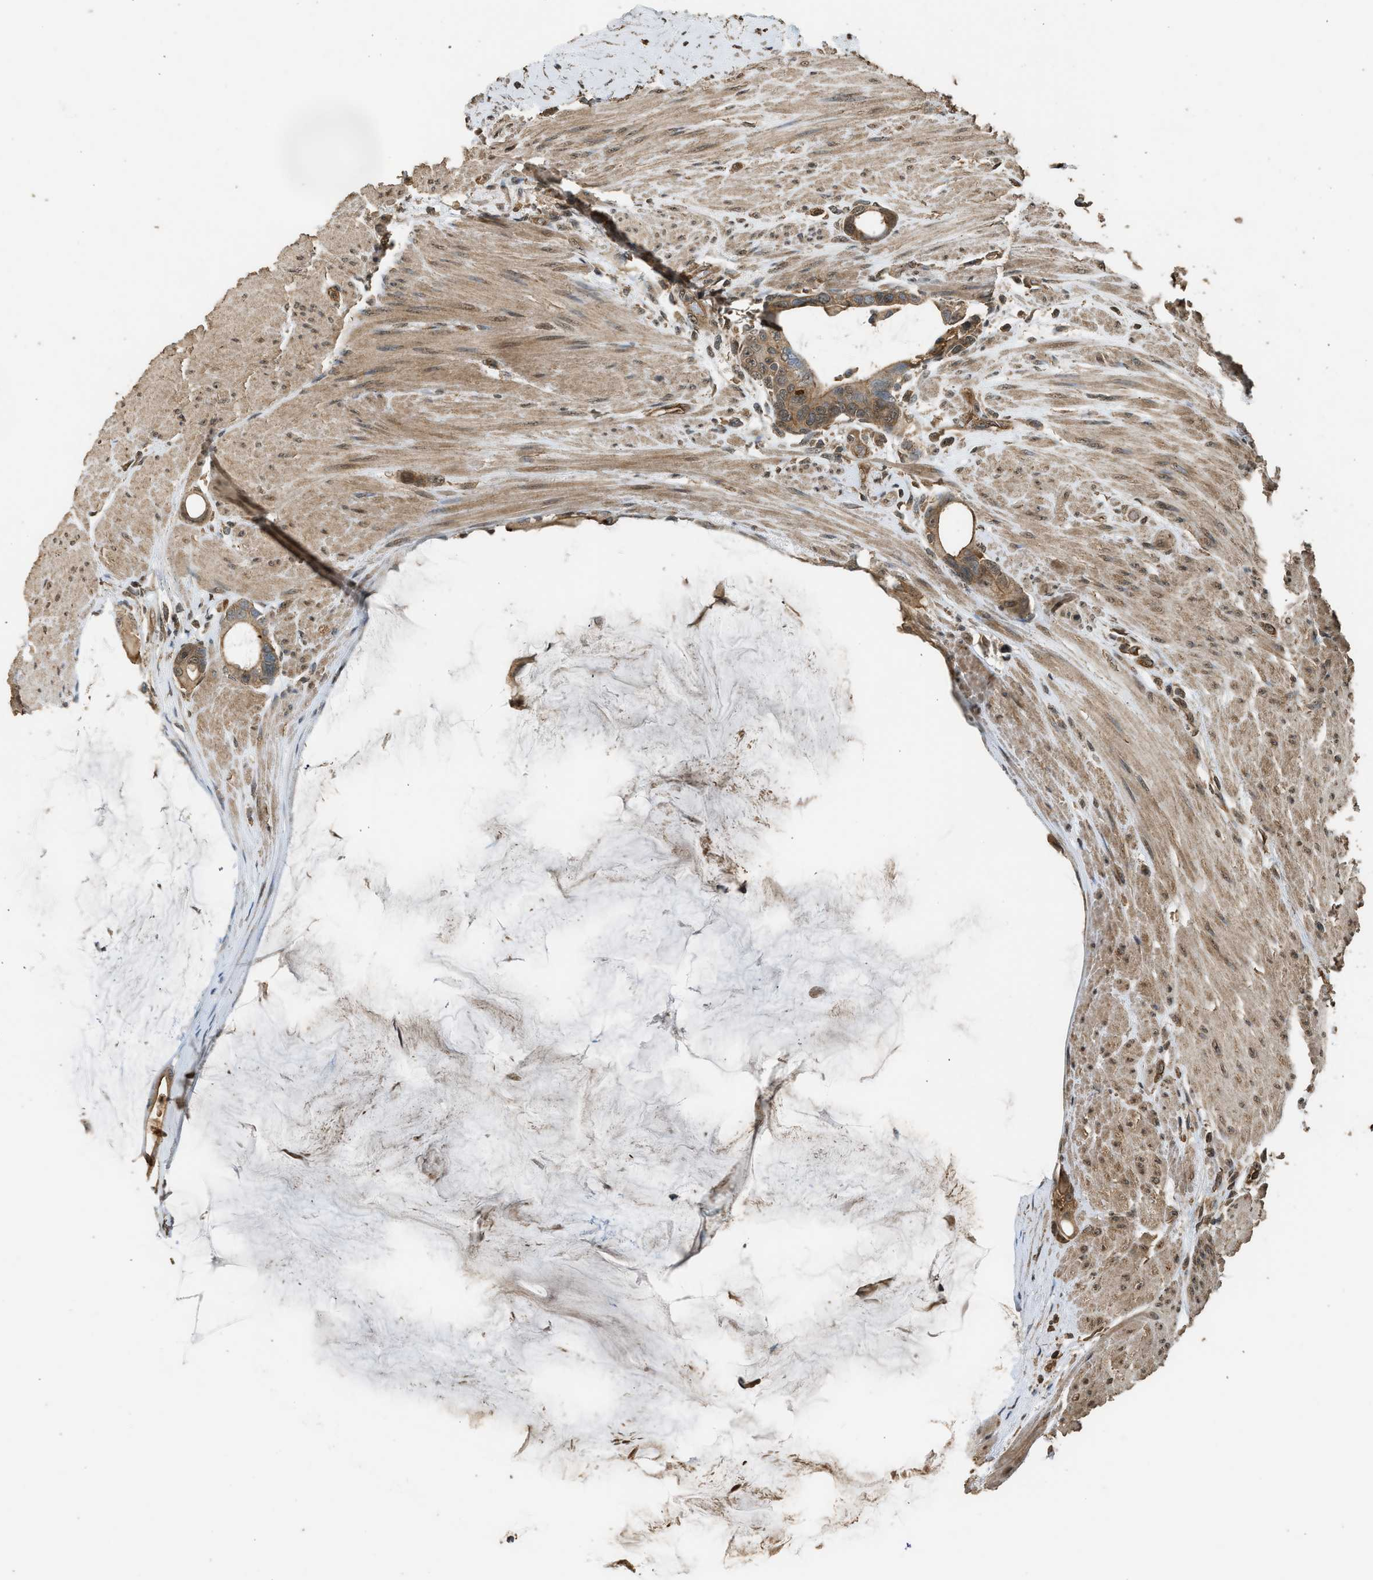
{"staining": {"intensity": "moderate", "quantity": ">75%", "location": "cytoplasmic/membranous"}, "tissue": "colorectal cancer", "cell_type": "Tumor cells", "image_type": "cancer", "snomed": [{"axis": "morphology", "description": "Adenocarcinoma, NOS"}, {"axis": "topography", "description": "Rectum"}], "caption": "Immunohistochemical staining of colorectal cancer (adenocarcinoma) reveals medium levels of moderate cytoplasmic/membranous staining in about >75% of tumor cells.", "gene": "MYBL2", "patient": {"sex": "male", "age": 51}}